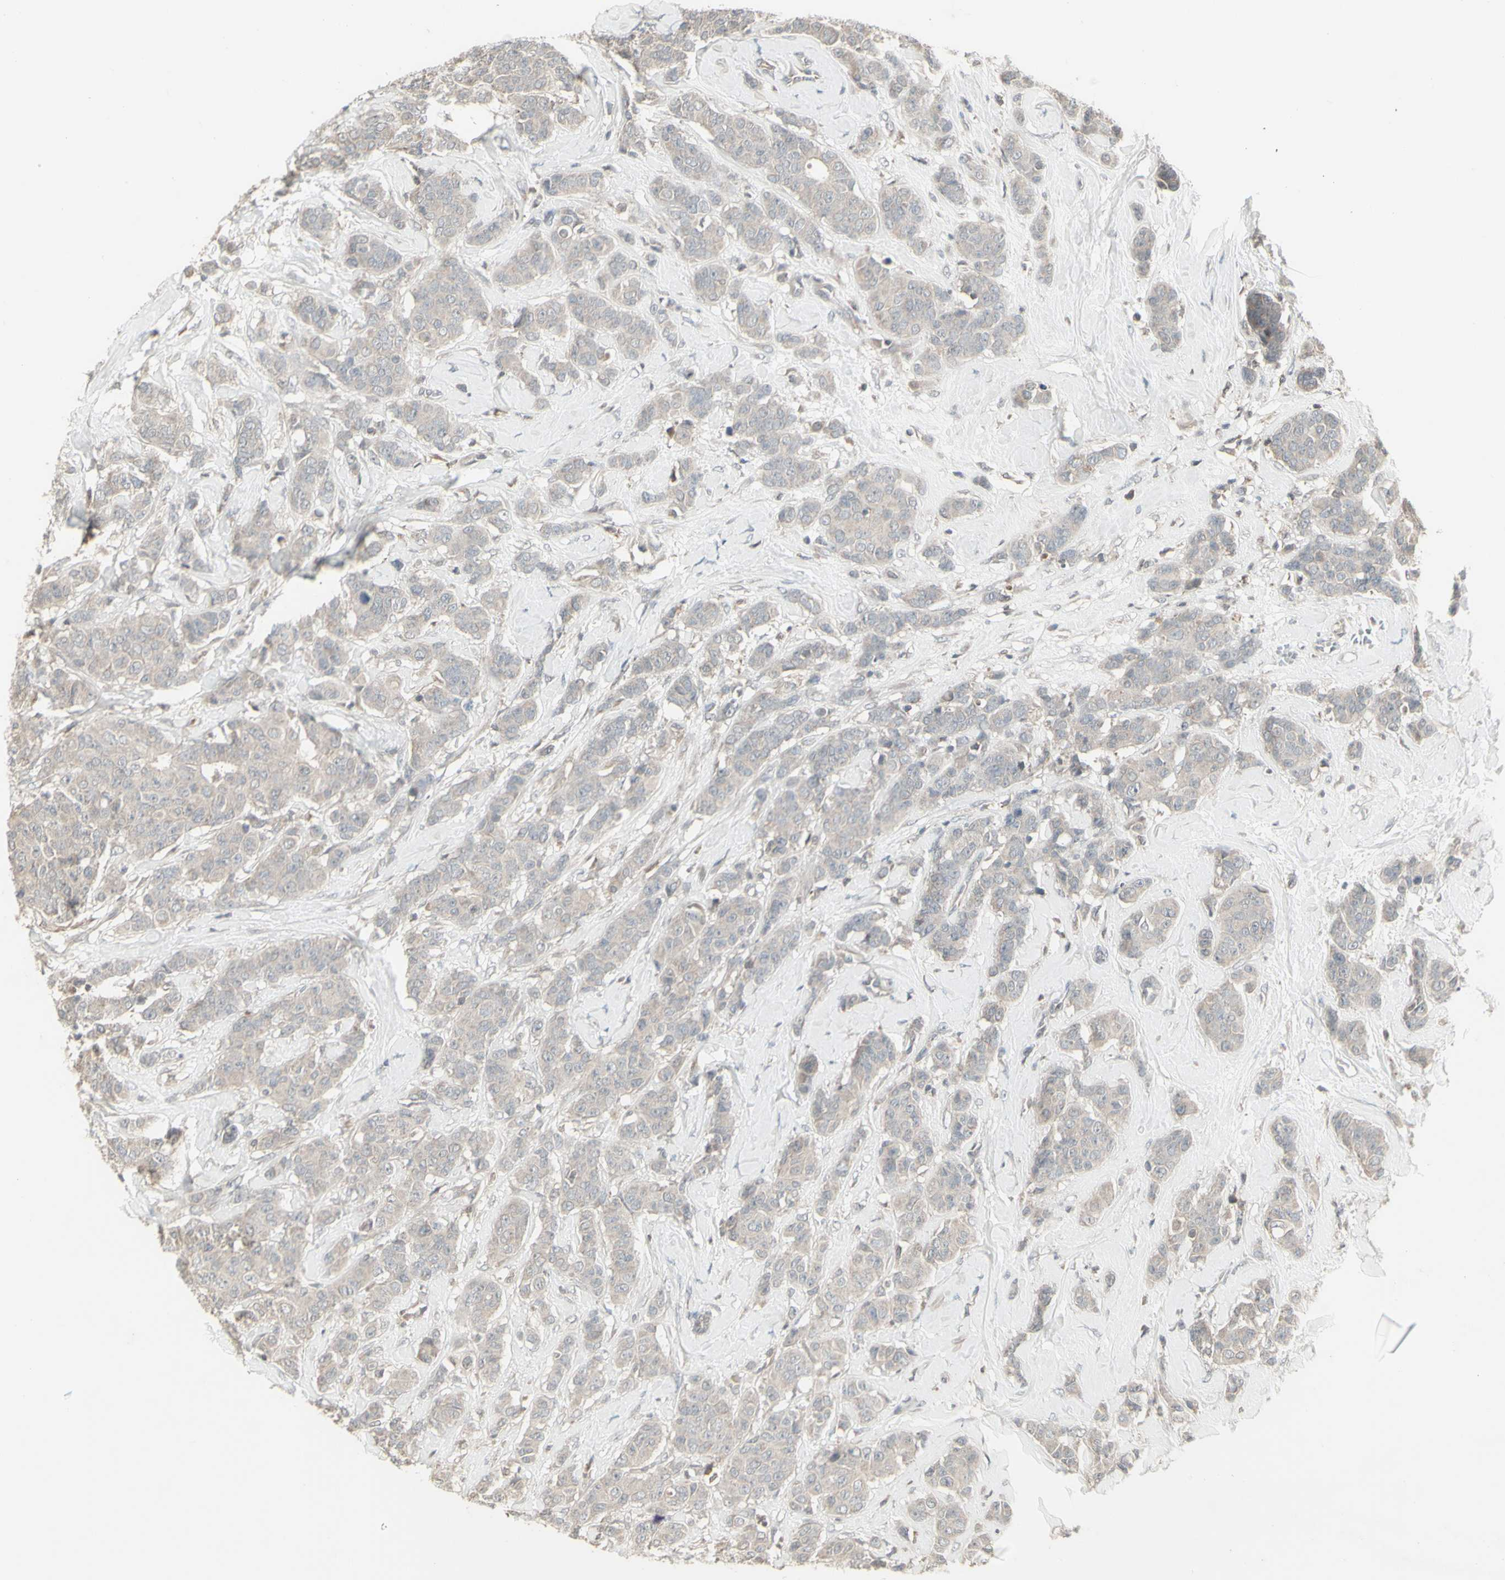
{"staining": {"intensity": "negative", "quantity": "none", "location": "none"}, "tissue": "breast cancer", "cell_type": "Tumor cells", "image_type": "cancer", "snomed": [{"axis": "morphology", "description": "Normal tissue, NOS"}, {"axis": "morphology", "description": "Duct carcinoma"}, {"axis": "topography", "description": "Breast"}], "caption": "DAB immunohistochemical staining of breast invasive ductal carcinoma demonstrates no significant positivity in tumor cells. The staining was performed using DAB to visualize the protein expression in brown, while the nuclei were stained in blue with hematoxylin (Magnification: 20x).", "gene": "CSK", "patient": {"sex": "female", "age": 40}}